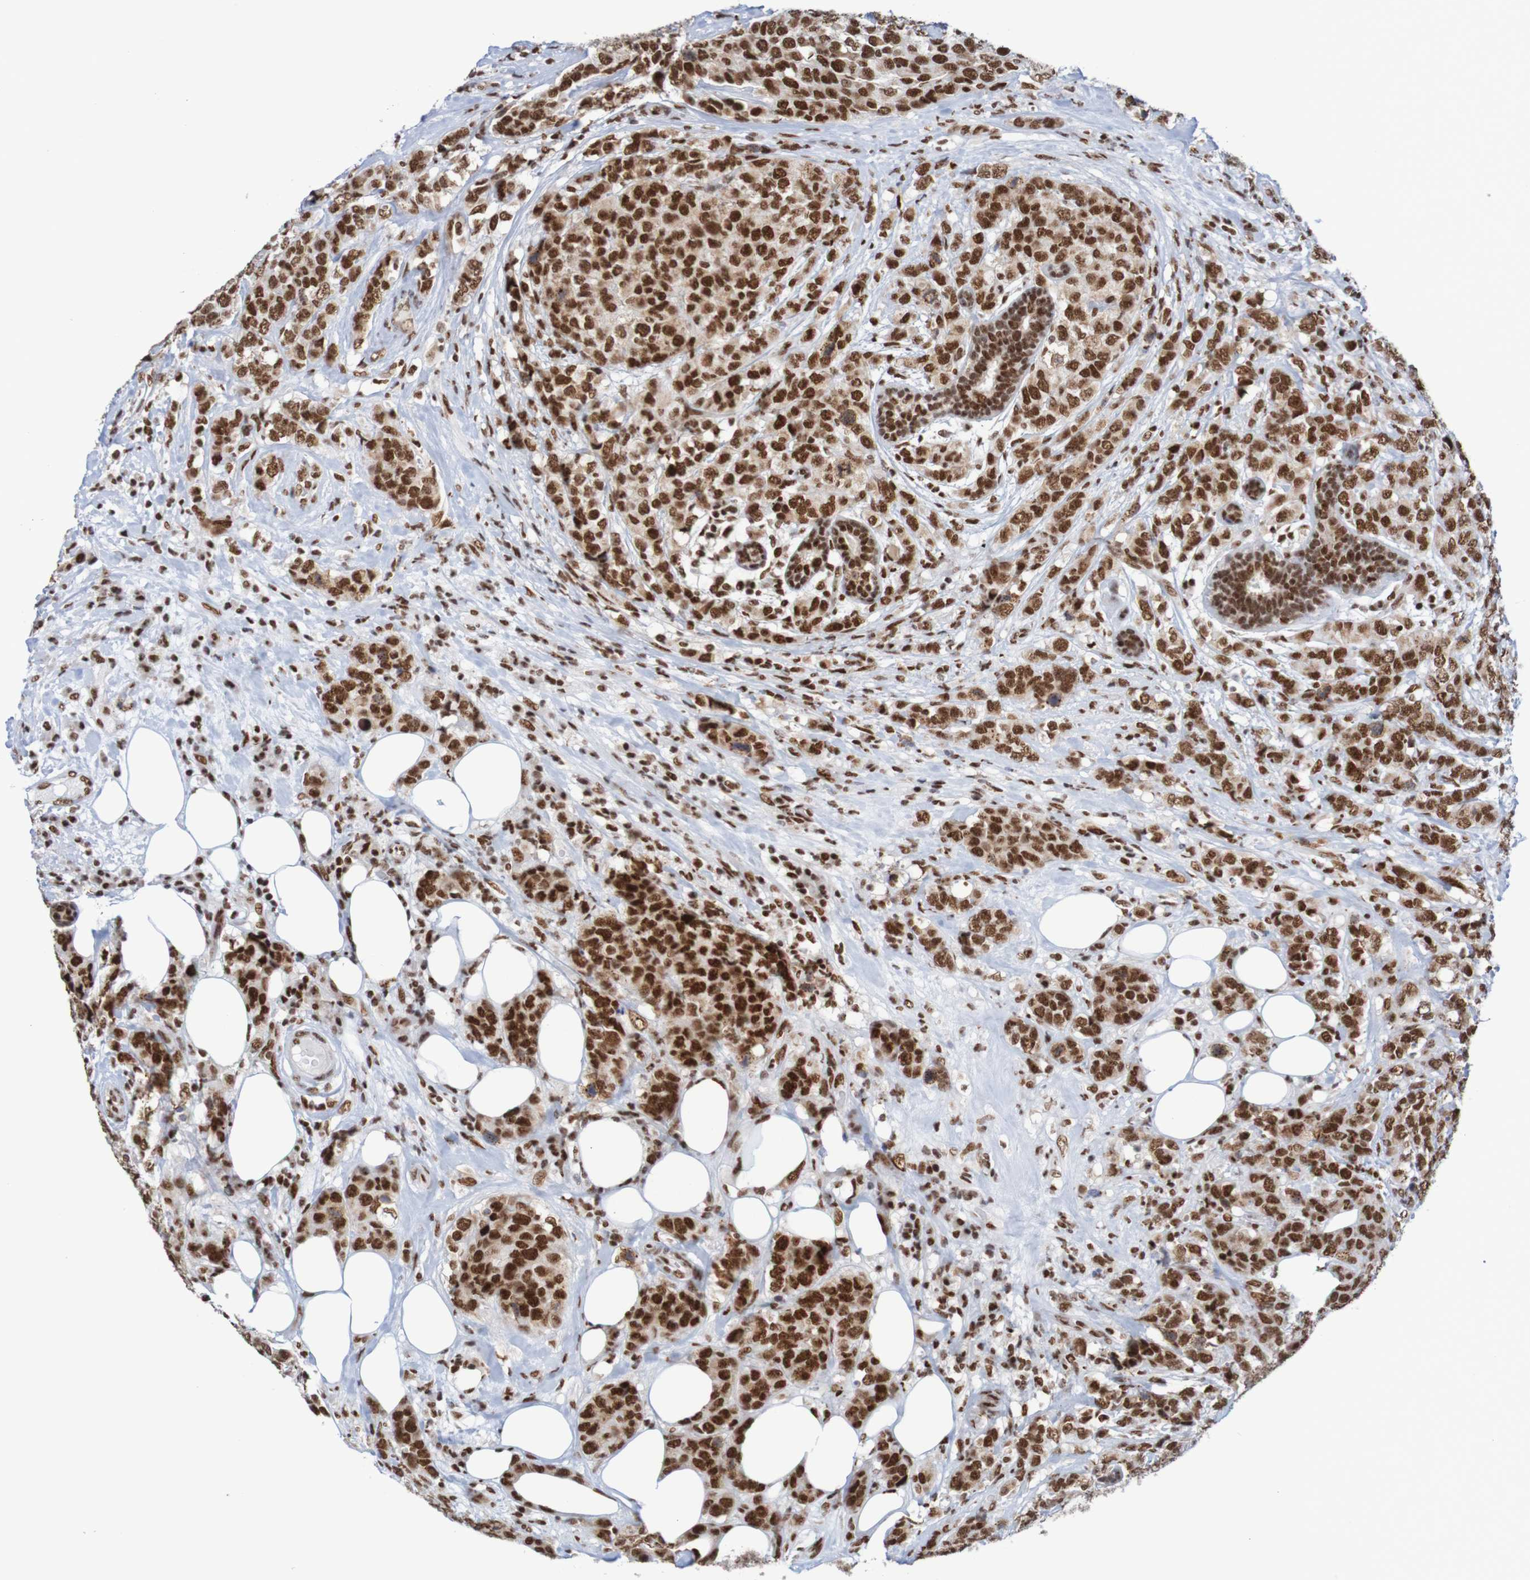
{"staining": {"intensity": "strong", "quantity": ">75%", "location": "nuclear"}, "tissue": "breast cancer", "cell_type": "Tumor cells", "image_type": "cancer", "snomed": [{"axis": "morphology", "description": "Lobular carcinoma"}, {"axis": "topography", "description": "Breast"}], "caption": "Protein staining of breast cancer tissue exhibits strong nuclear expression in about >75% of tumor cells.", "gene": "THRAP3", "patient": {"sex": "female", "age": 59}}